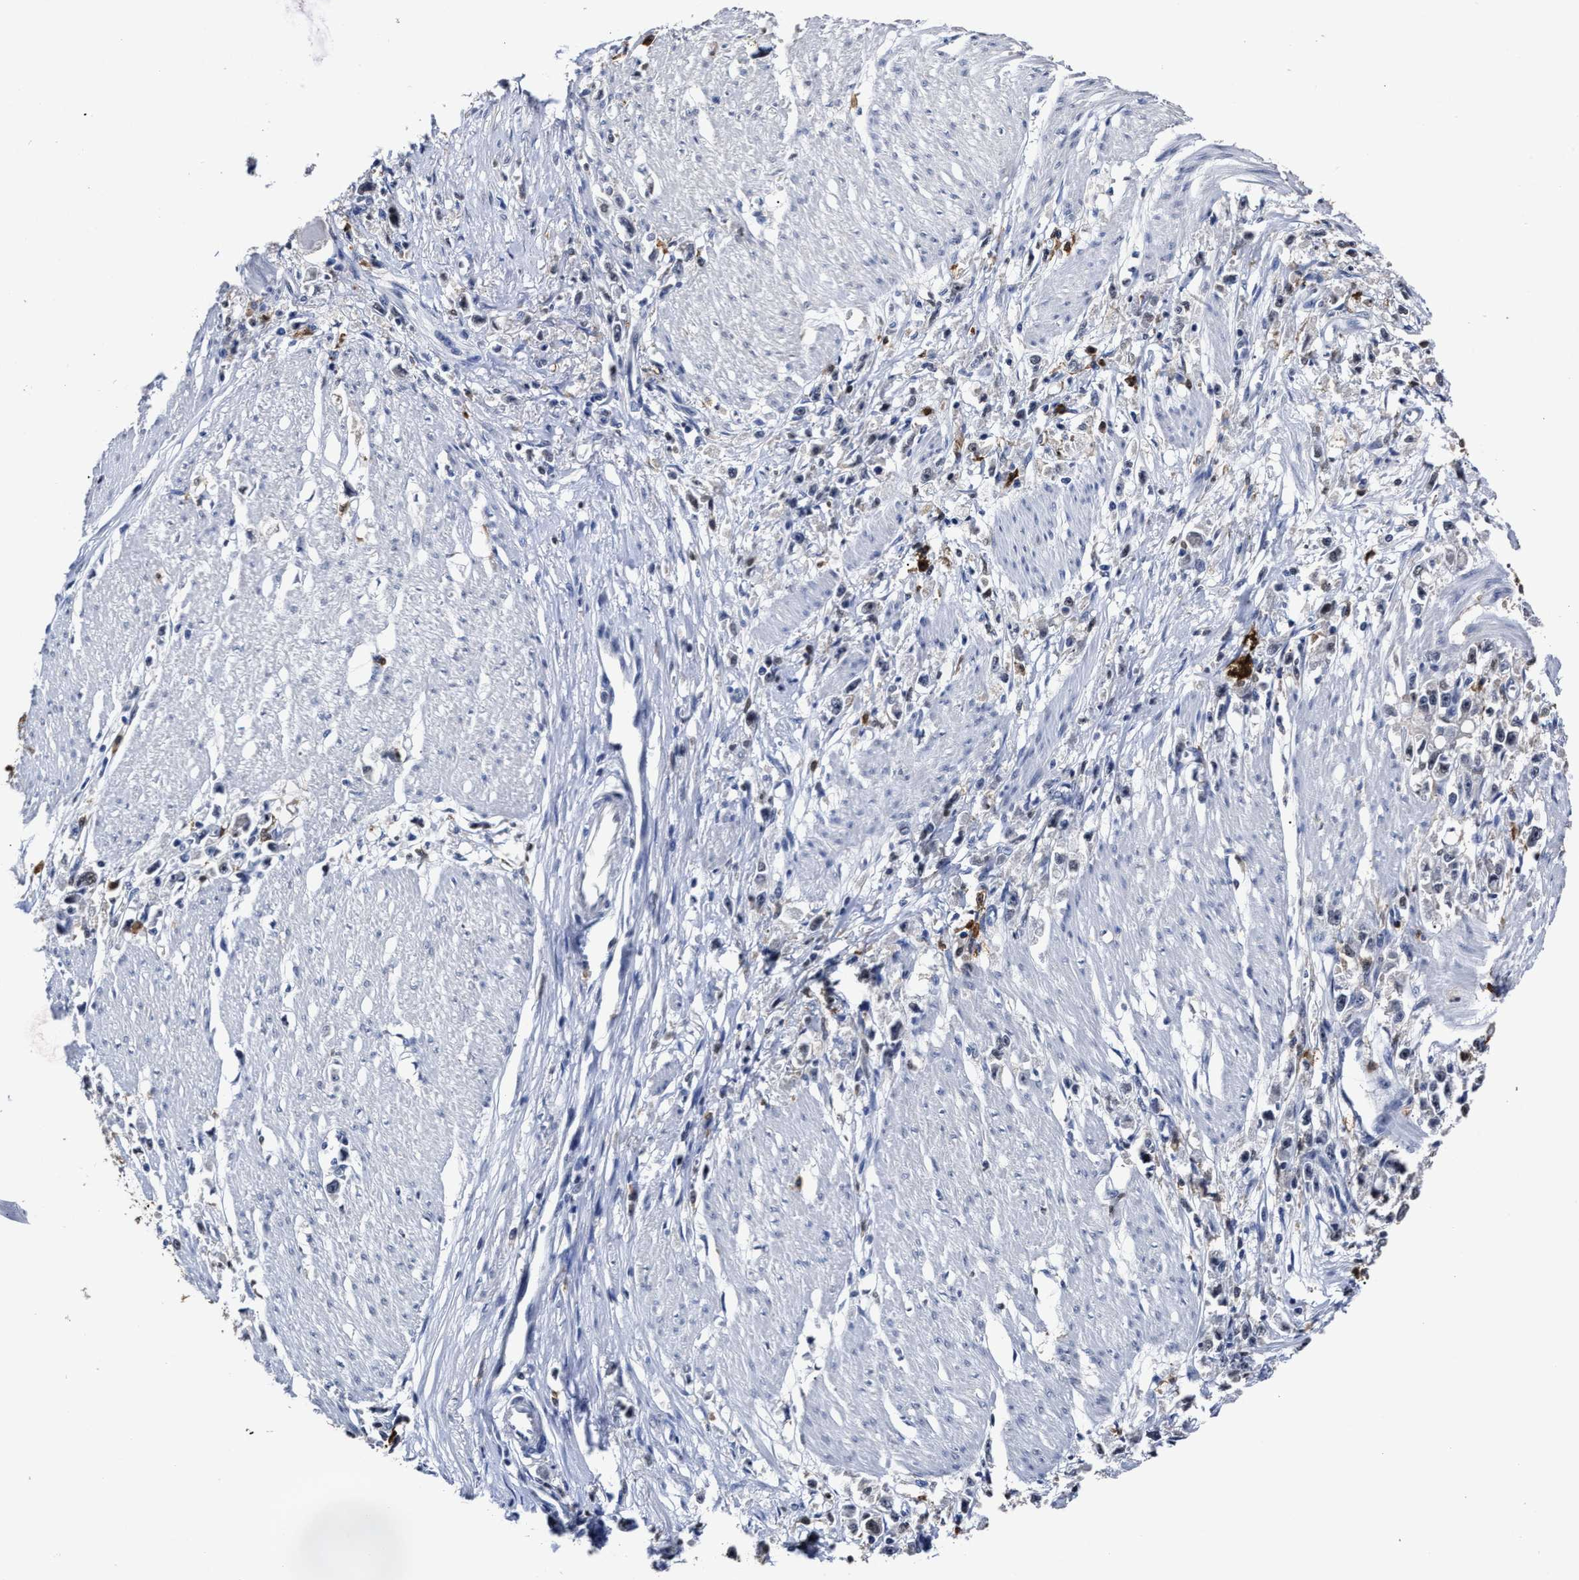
{"staining": {"intensity": "negative", "quantity": "none", "location": "none"}, "tissue": "stomach cancer", "cell_type": "Tumor cells", "image_type": "cancer", "snomed": [{"axis": "morphology", "description": "Adenocarcinoma, NOS"}, {"axis": "topography", "description": "Stomach"}], "caption": "Immunohistochemistry of human stomach cancer (adenocarcinoma) displays no expression in tumor cells.", "gene": "PRPF4B", "patient": {"sex": "female", "age": 59}}